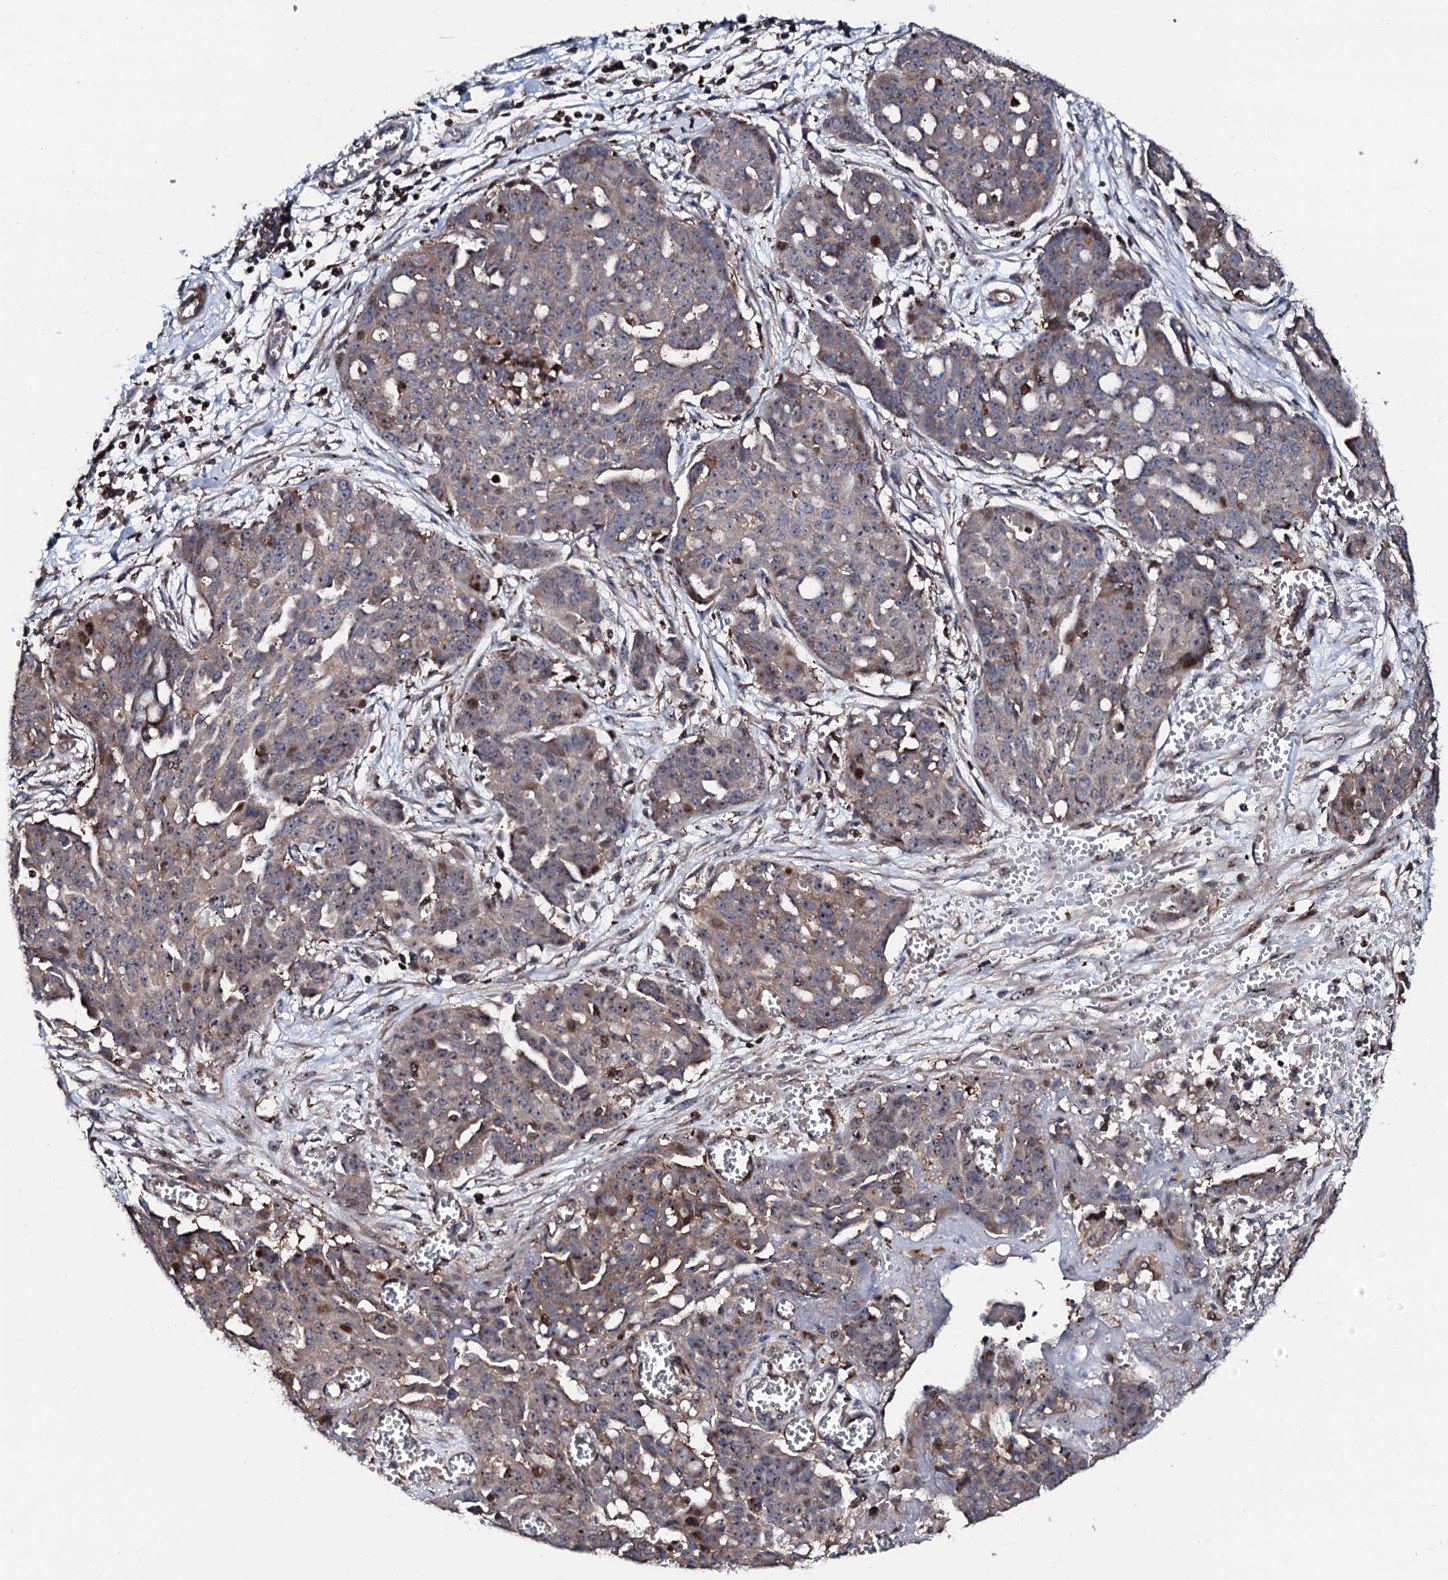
{"staining": {"intensity": "moderate", "quantity": "25%-75%", "location": "cytoplasmic/membranous,nuclear"}, "tissue": "ovarian cancer", "cell_type": "Tumor cells", "image_type": "cancer", "snomed": [{"axis": "morphology", "description": "Cystadenocarcinoma, serous, NOS"}, {"axis": "topography", "description": "Soft tissue"}, {"axis": "topography", "description": "Ovary"}], "caption": "Protein analysis of ovarian cancer tissue displays moderate cytoplasmic/membranous and nuclear expression in about 25%-75% of tumor cells. The staining is performed using DAB brown chromogen to label protein expression. The nuclei are counter-stained blue using hematoxylin.", "gene": "GTPBP4", "patient": {"sex": "female", "age": 57}}